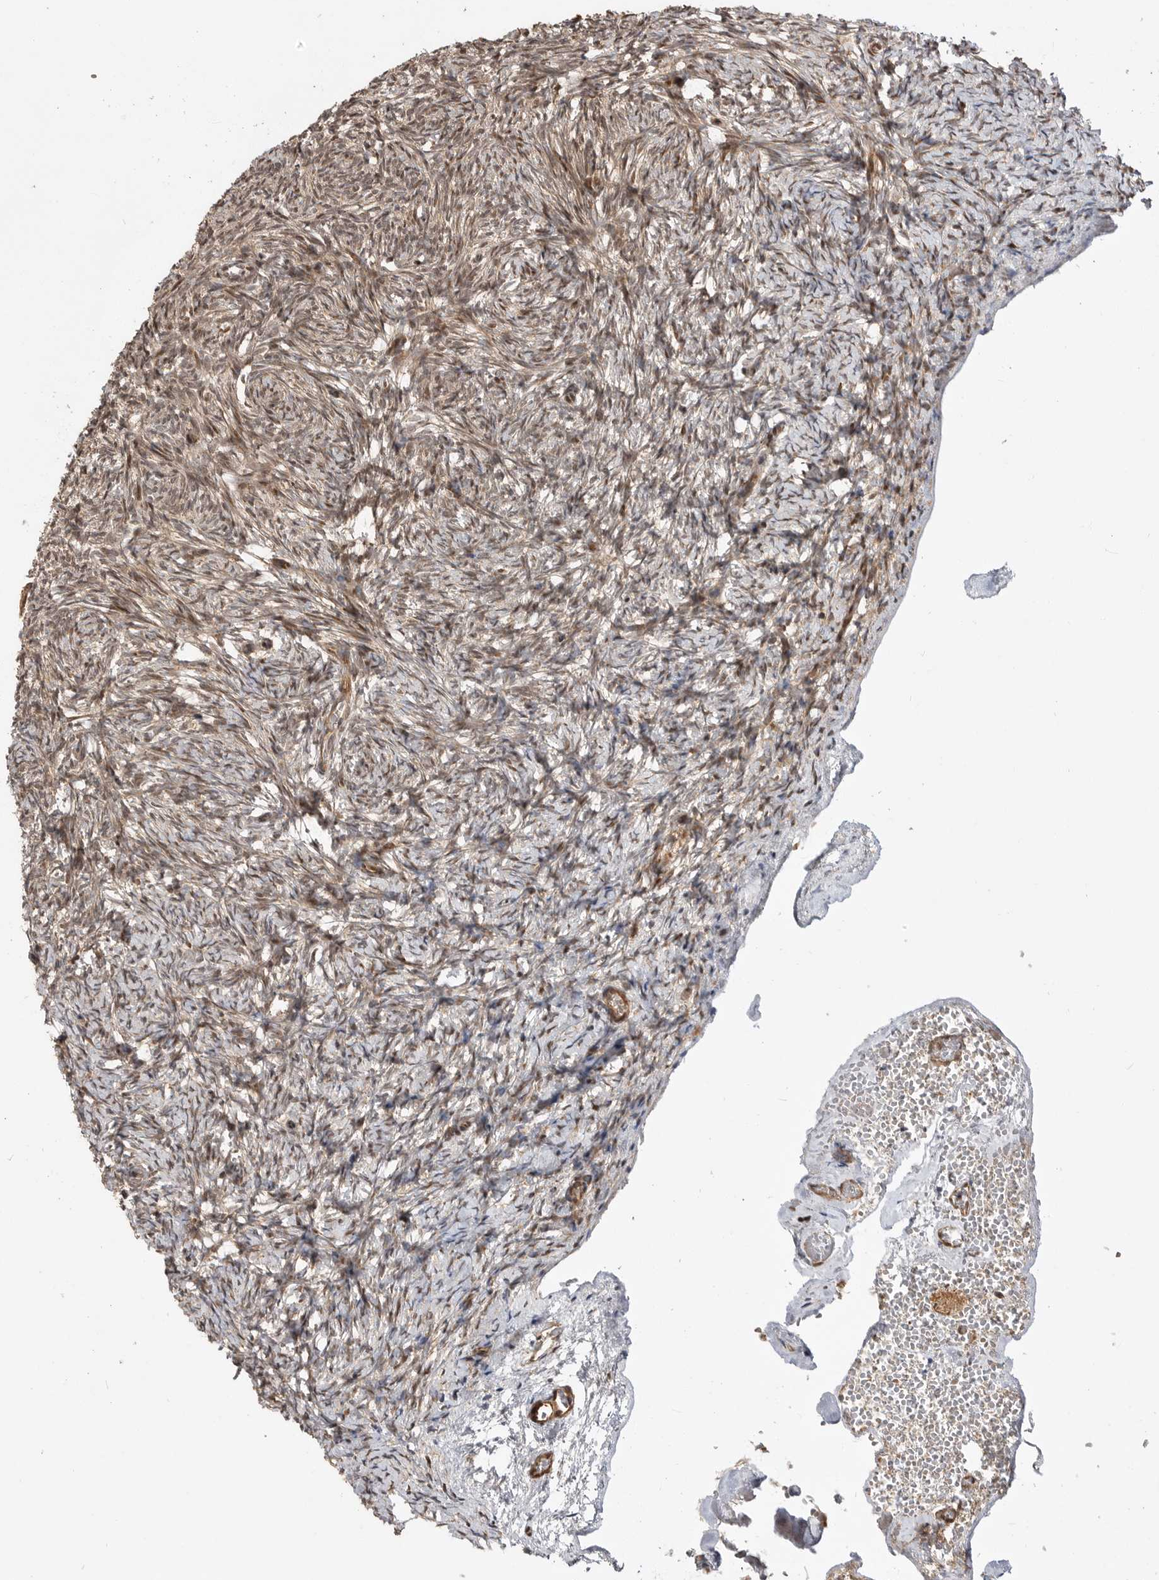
{"staining": {"intensity": "weak", "quantity": ">75%", "location": "cytoplasmic/membranous"}, "tissue": "ovary", "cell_type": "Ovarian stroma cells", "image_type": "normal", "snomed": [{"axis": "morphology", "description": "Normal tissue, NOS"}, {"axis": "topography", "description": "Ovary"}], "caption": "Human ovary stained for a protein (brown) shows weak cytoplasmic/membranous positive expression in about >75% of ovarian stroma cells.", "gene": "ADPRS", "patient": {"sex": "female", "age": 34}}